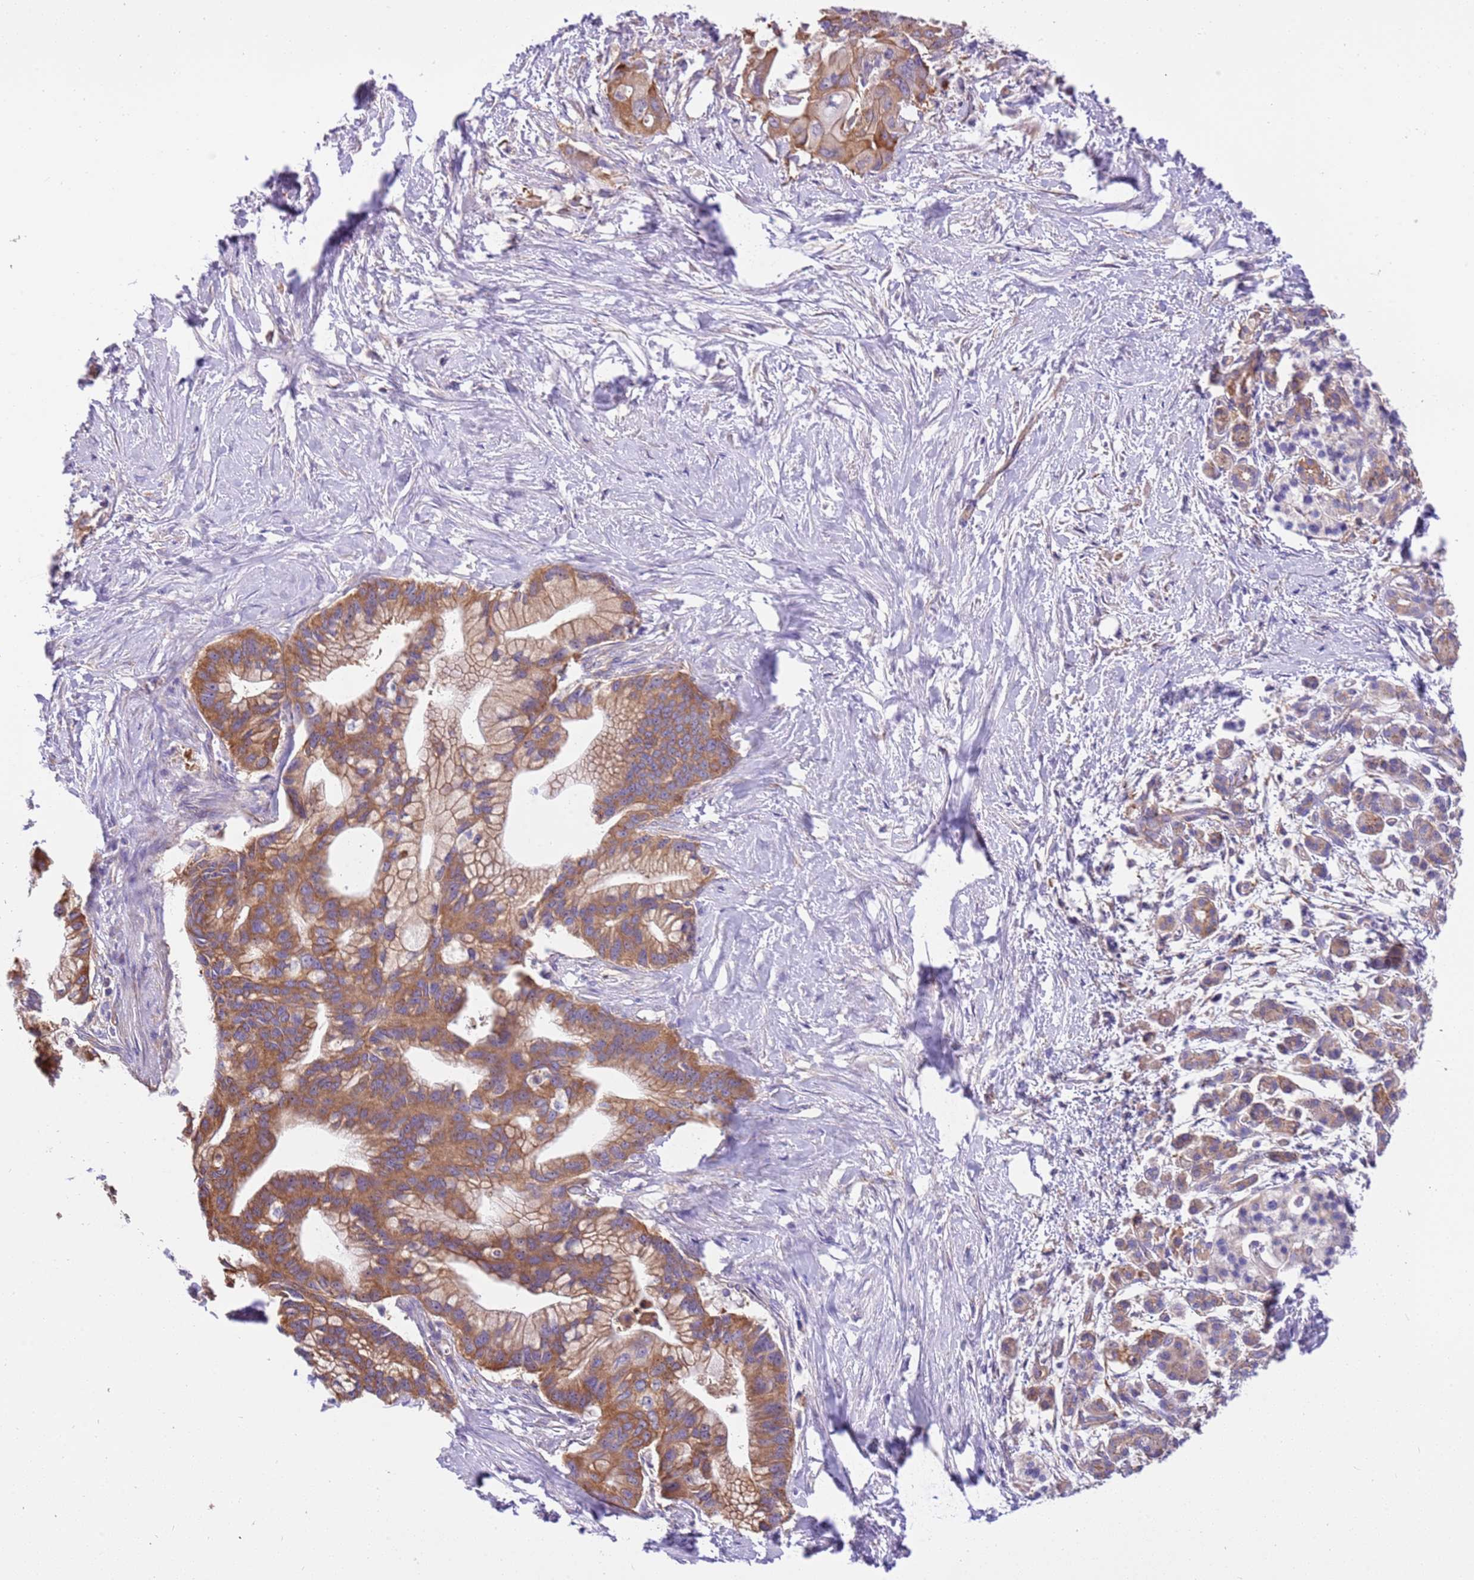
{"staining": {"intensity": "moderate", "quantity": ">75%", "location": "cytoplasmic/membranous"}, "tissue": "pancreatic cancer", "cell_type": "Tumor cells", "image_type": "cancer", "snomed": [{"axis": "morphology", "description": "Adenocarcinoma, NOS"}, {"axis": "topography", "description": "Pancreas"}], "caption": "Protein positivity by immunohistochemistry (IHC) exhibits moderate cytoplasmic/membranous expression in about >75% of tumor cells in pancreatic cancer.", "gene": "NAALADL1", "patient": {"sex": "male", "age": 68}}